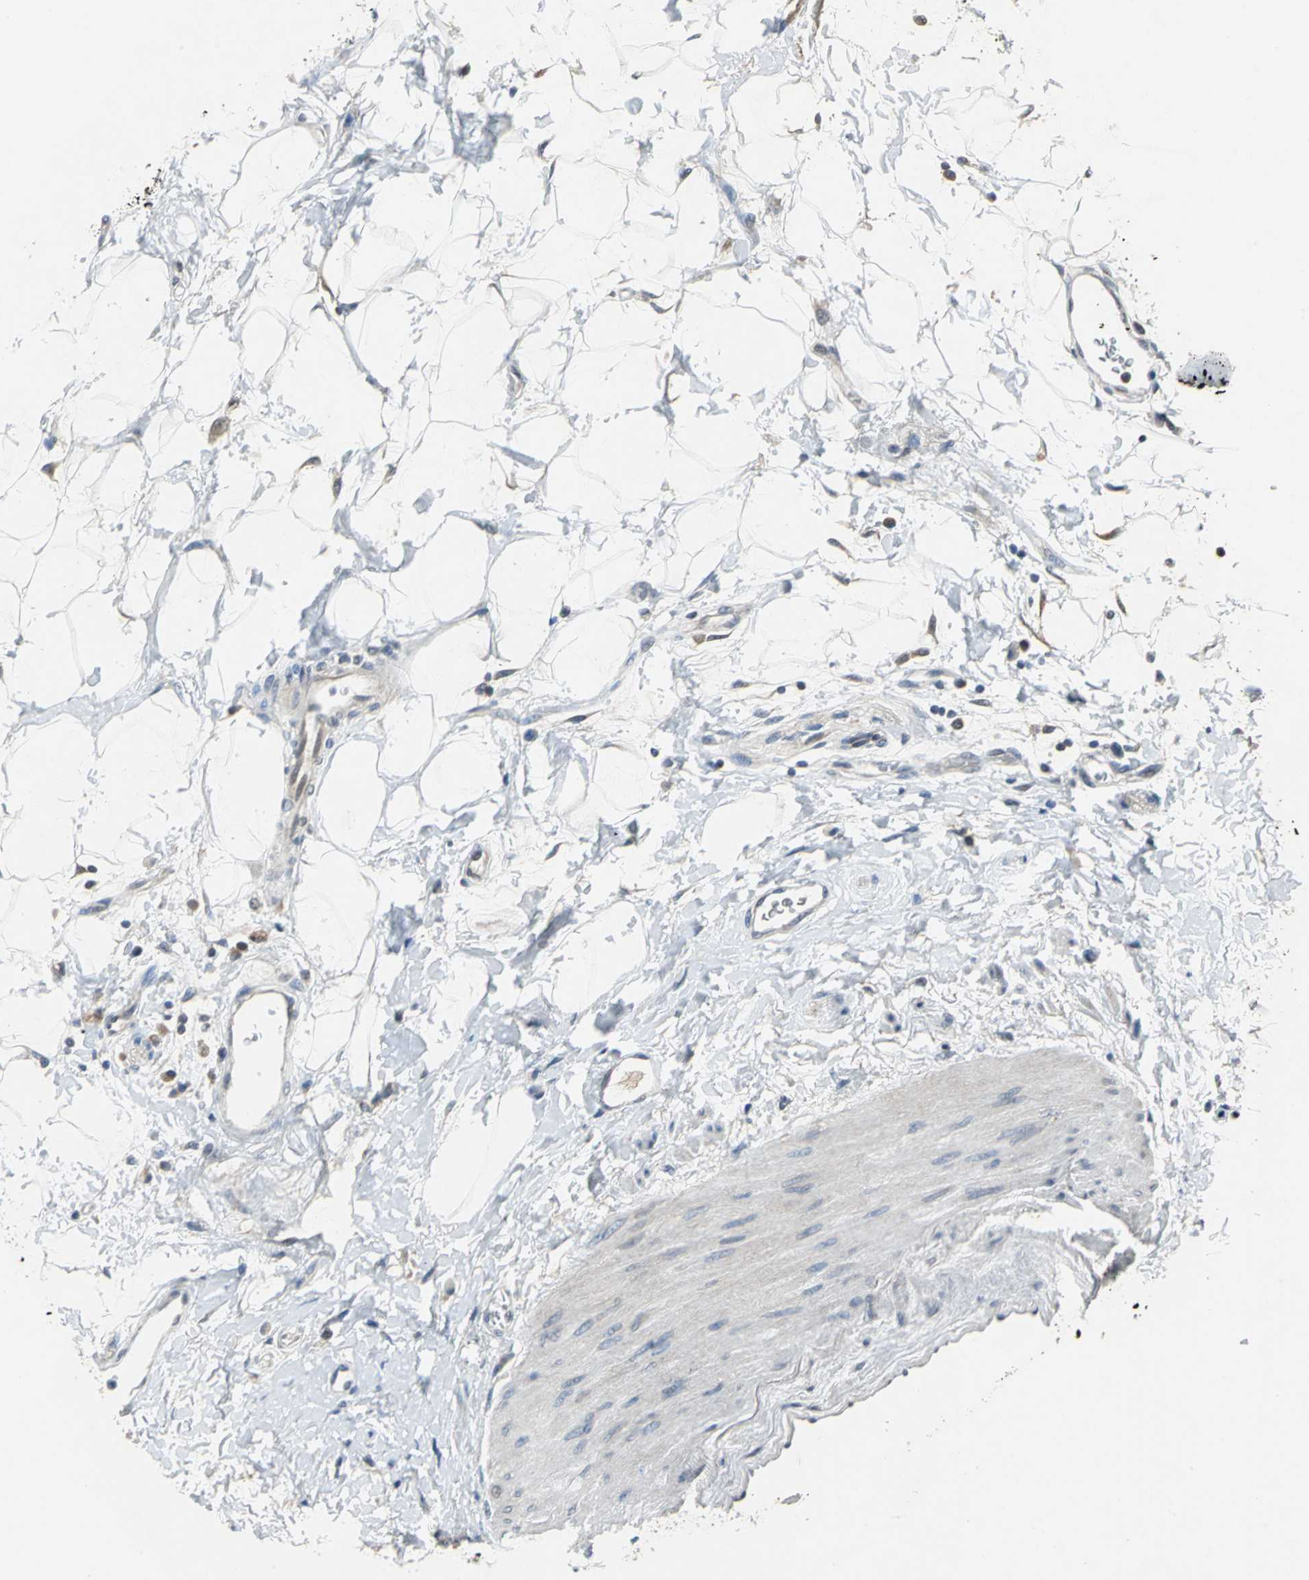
{"staining": {"intensity": "negative", "quantity": "none", "location": "none"}, "tissue": "adipose tissue", "cell_type": "Adipocytes", "image_type": "normal", "snomed": [{"axis": "morphology", "description": "Normal tissue, NOS"}, {"axis": "morphology", "description": "Urothelial carcinoma, High grade"}, {"axis": "topography", "description": "Vascular tissue"}, {"axis": "topography", "description": "Urinary bladder"}], "caption": "Immunohistochemical staining of unremarkable human adipose tissue reveals no significant expression in adipocytes.", "gene": "JADE3", "patient": {"sex": "female", "age": 56}}